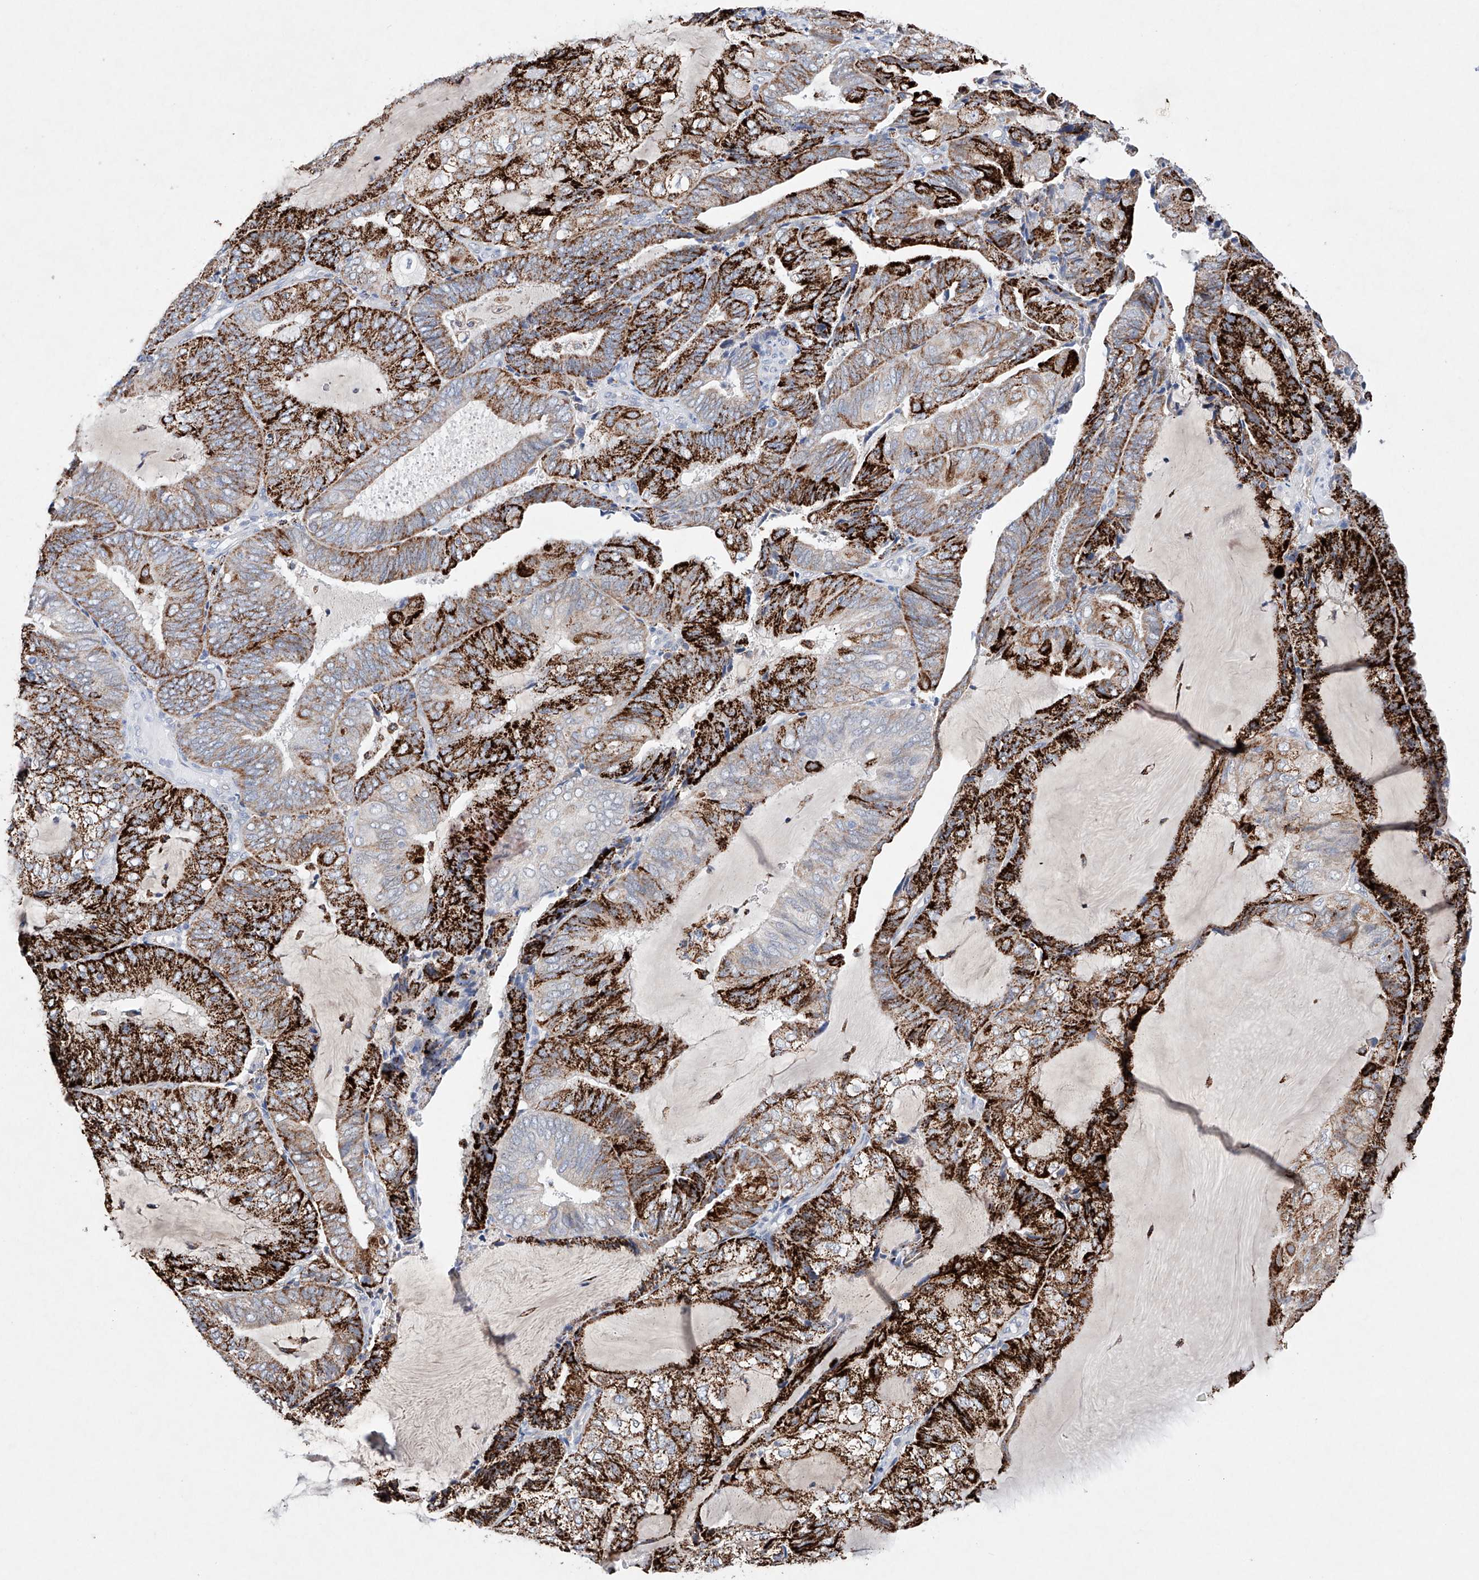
{"staining": {"intensity": "strong", "quantity": ">75%", "location": "cytoplasmic/membranous"}, "tissue": "endometrial cancer", "cell_type": "Tumor cells", "image_type": "cancer", "snomed": [{"axis": "morphology", "description": "Adenocarcinoma, NOS"}, {"axis": "topography", "description": "Endometrium"}], "caption": "Tumor cells exhibit high levels of strong cytoplasmic/membranous positivity in approximately >75% of cells in endometrial cancer.", "gene": "NRROS", "patient": {"sex": "female", "age": 81}}